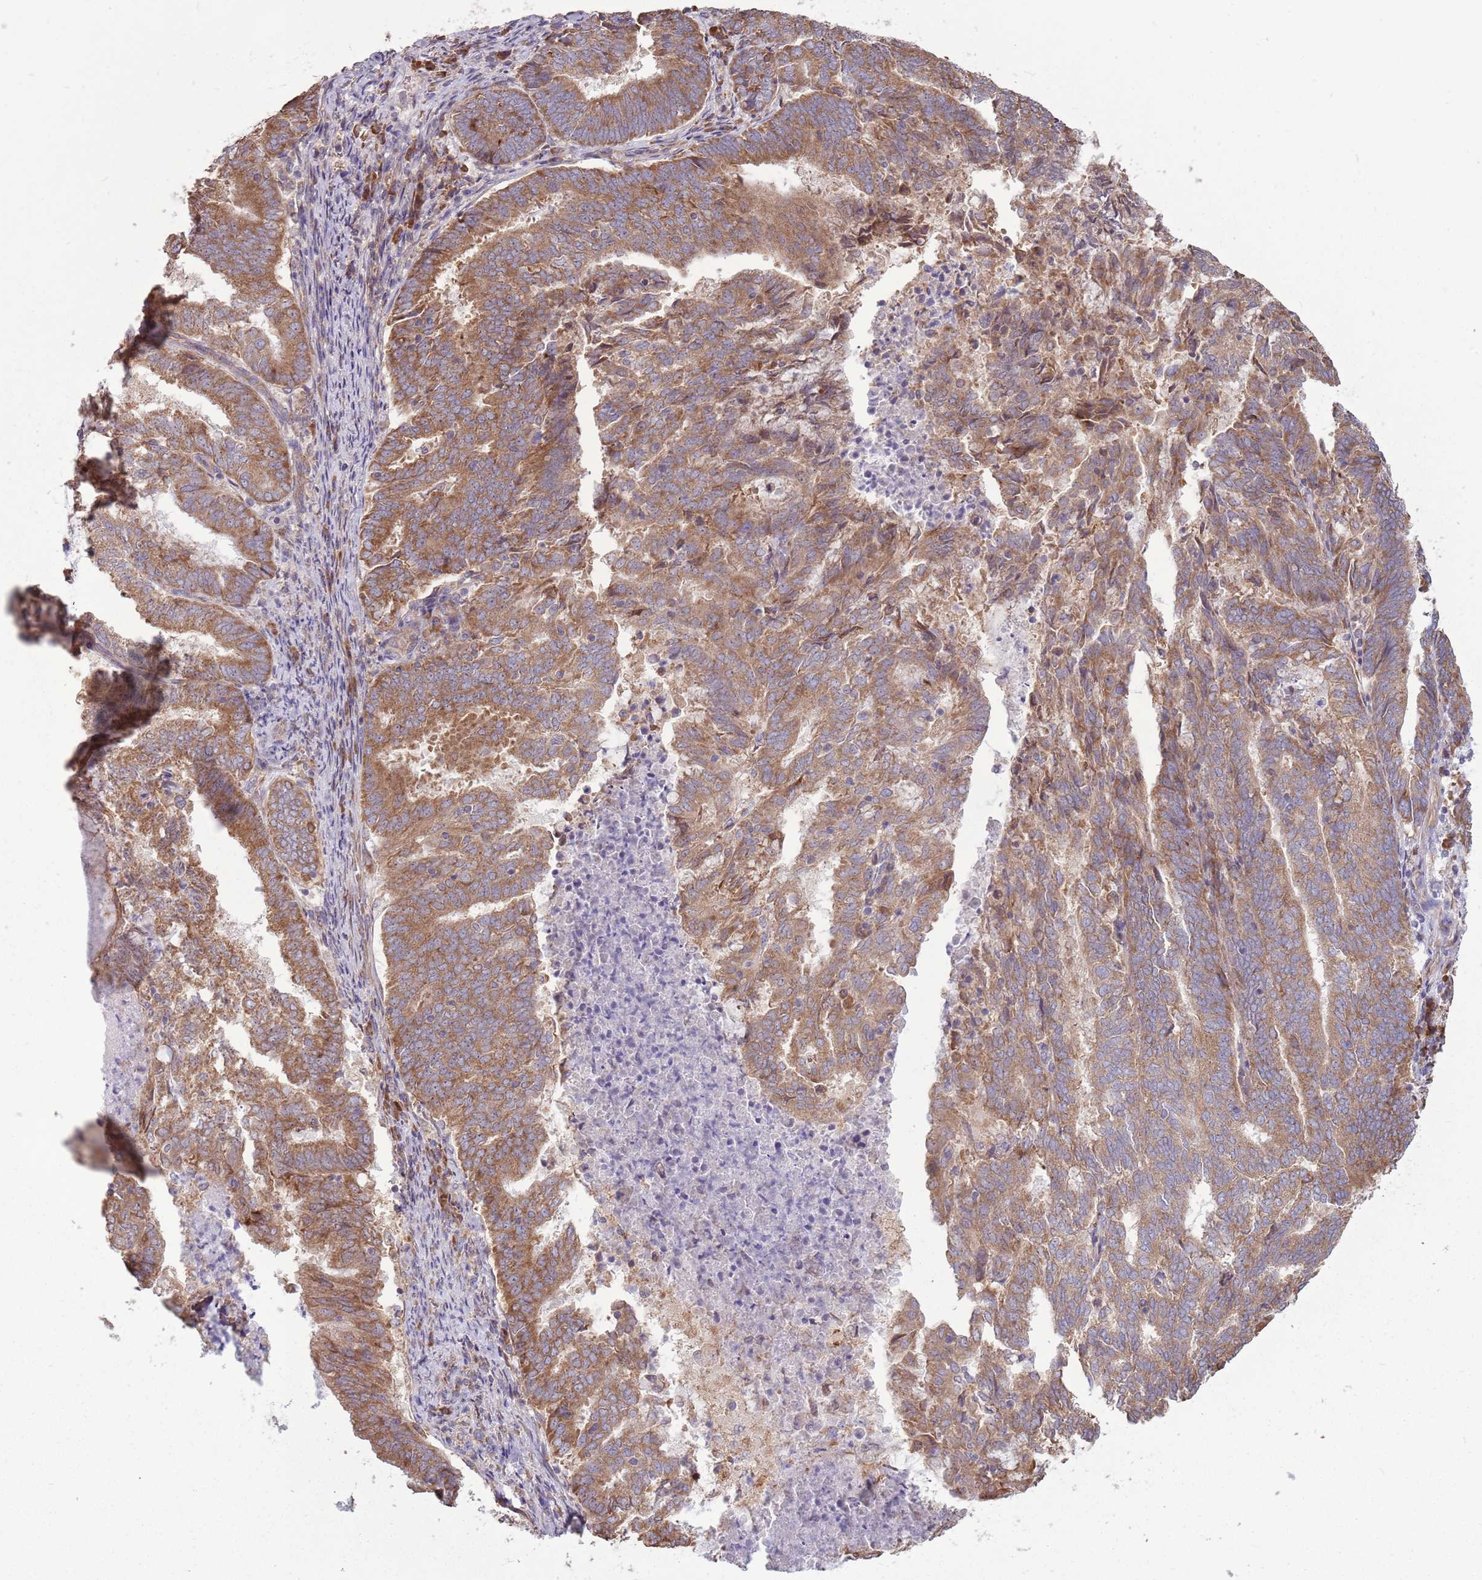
{"staining": {"intensity": "moderate", "quantity": ">75%", "location": "cytoplasmic/membranous"}, "tissue": "endometrial cancer", "cell_type": "Tumor cells", "image_type": "cancer", "snomed": [{"axis": "morphology", "description": "Adenocarcinoma, NOS"}, {"axis": "topography", "description": "Endometrium"}], "caption": "Protein expression analysis of human endometrial cancer (adenocarcinoma) reveals moderate cytoplasmic/membranous expression in approximately >75% of tumor cells.", "gene": "RPL17-C18orf32", "patient": {"sex": "female", "age": 80}}